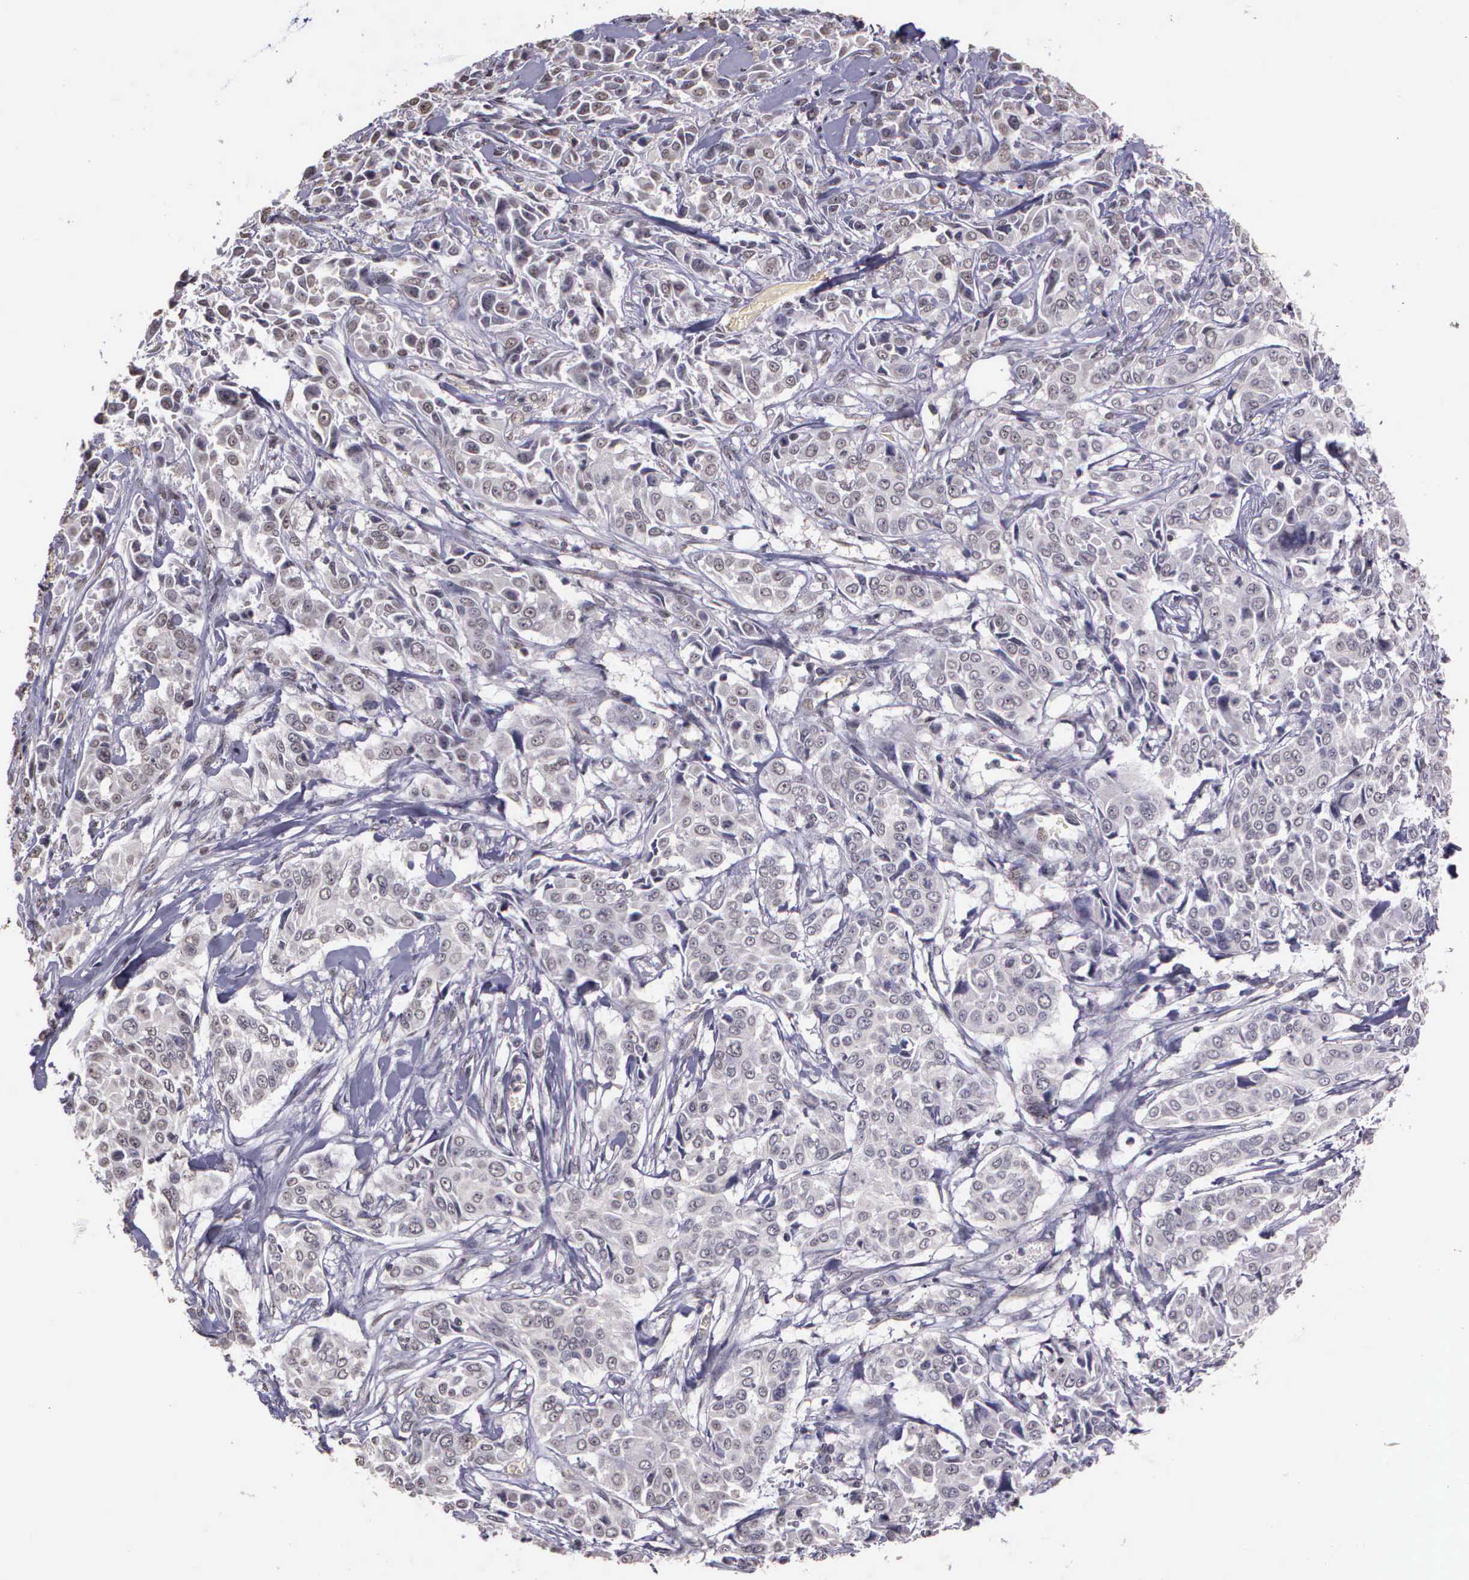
{"staining": {"intensity": "negative", "quantity": "none", "location": "none"}, "tissue": "pancreatic cancer", "cell_type": "Tumor cells", "image_type": "cancer", "snomed": [{"axis": "morphology", "description": "Adenocarcinoma, NOS"}, {"axis": "topography", "description": "Pancreas"}], "caption": "A micrograph of pancreatic cancer (adenocarcinoma) stained for a protein demonstrates no brown staining in tumor cells.", "gene": "ARMCX5", "patient": {"sex": "female", "age": 52}}